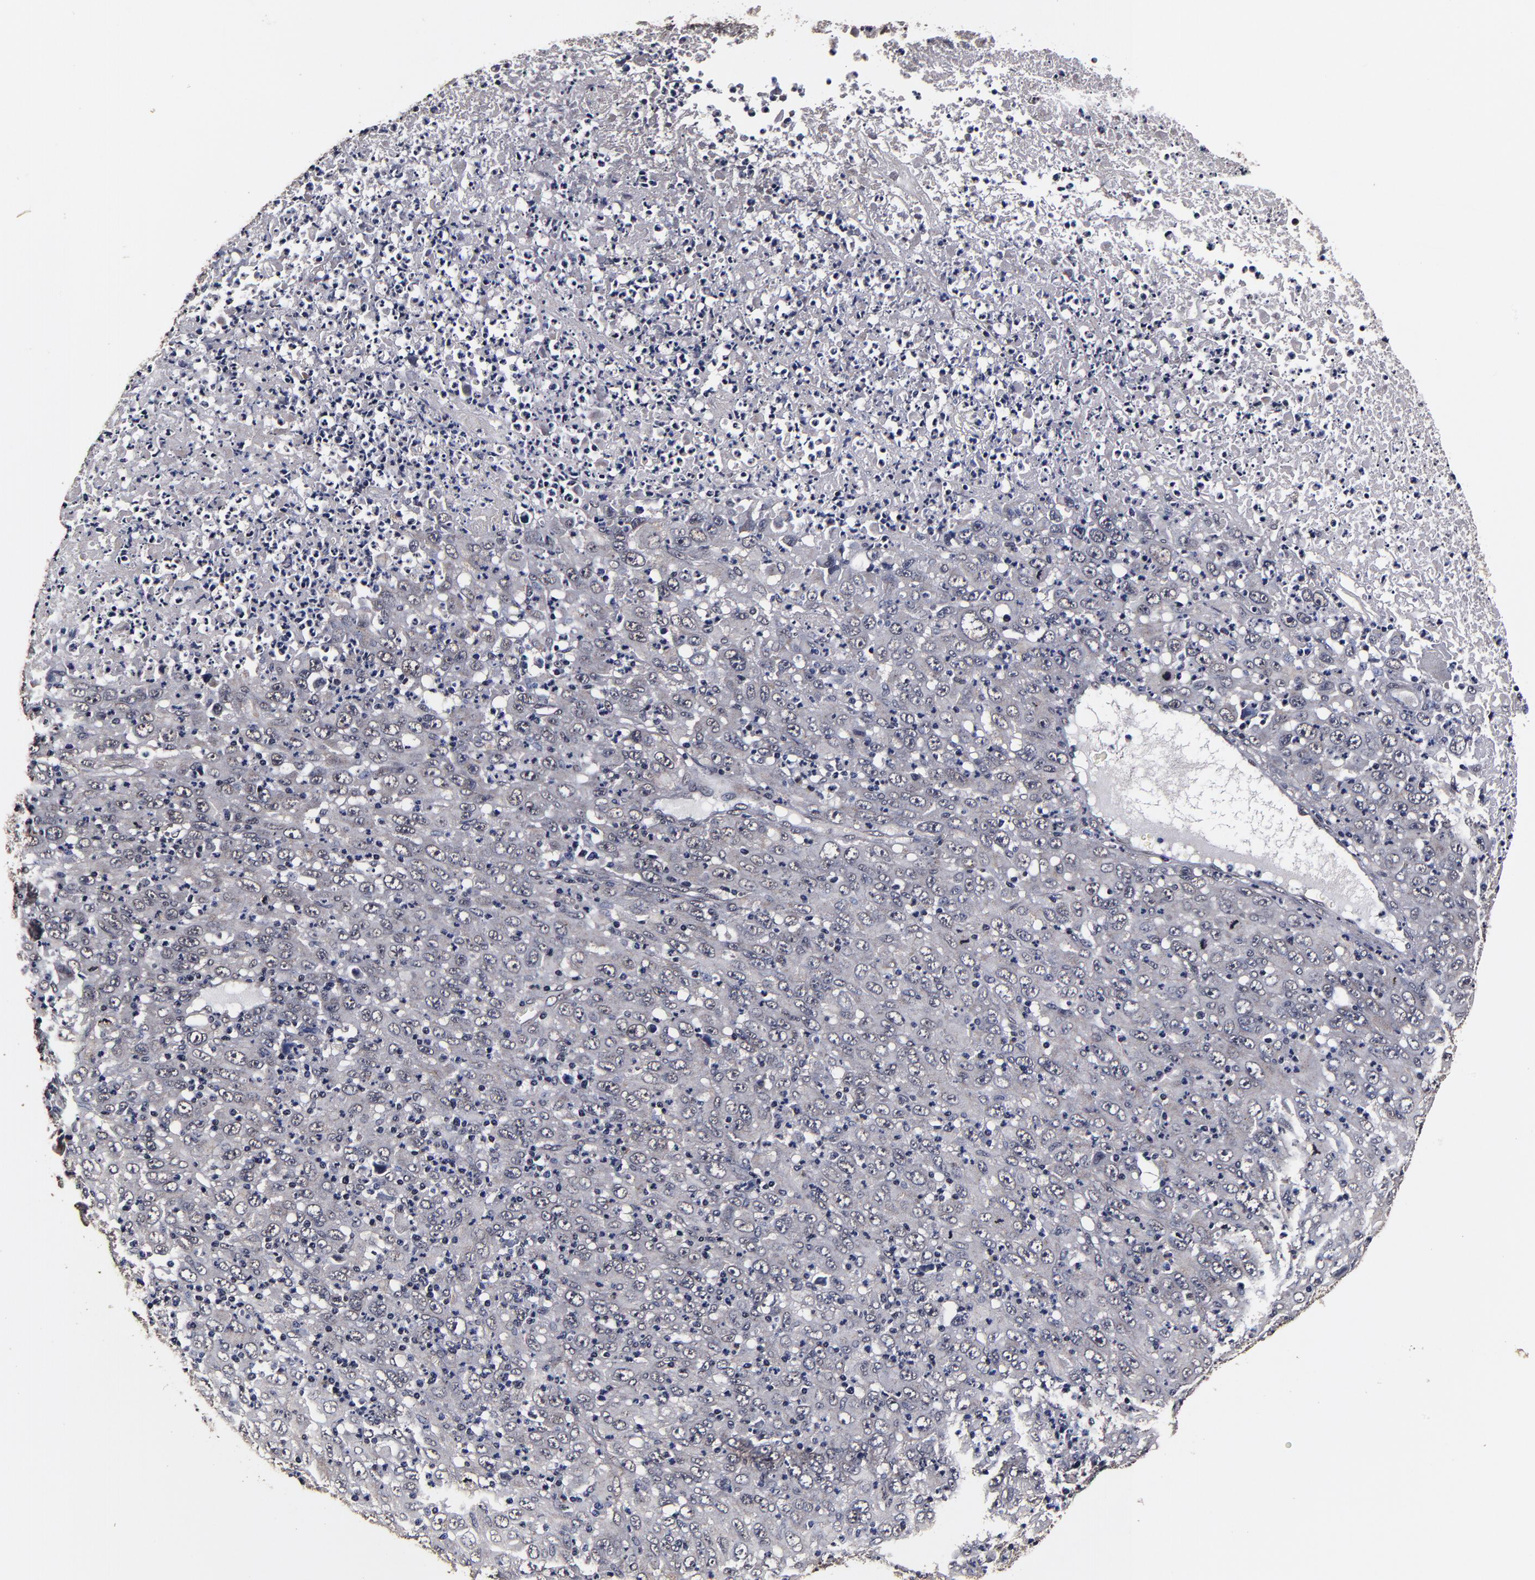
{"staining": {"intensity": "negative", "quantity": "none", "location": "none"}, "tissue": "melanoma", "cell_type": "Tumor cells", "image_type": "cancer", "snomed": [{"axis": "morphology", "description": "Malignant melanoma, Metastatic site"}, {"axis": "topography", "description": "Skin"}], "caption": "There is no significant expression in tumor cells of malignant melanoma (metastatic site). The staining is performed using DAB brown chromogen with nuclei counter-stained in using hematoxylin.", "gene": "MMP15", "patient": {"sex": "female", "age": 56}}